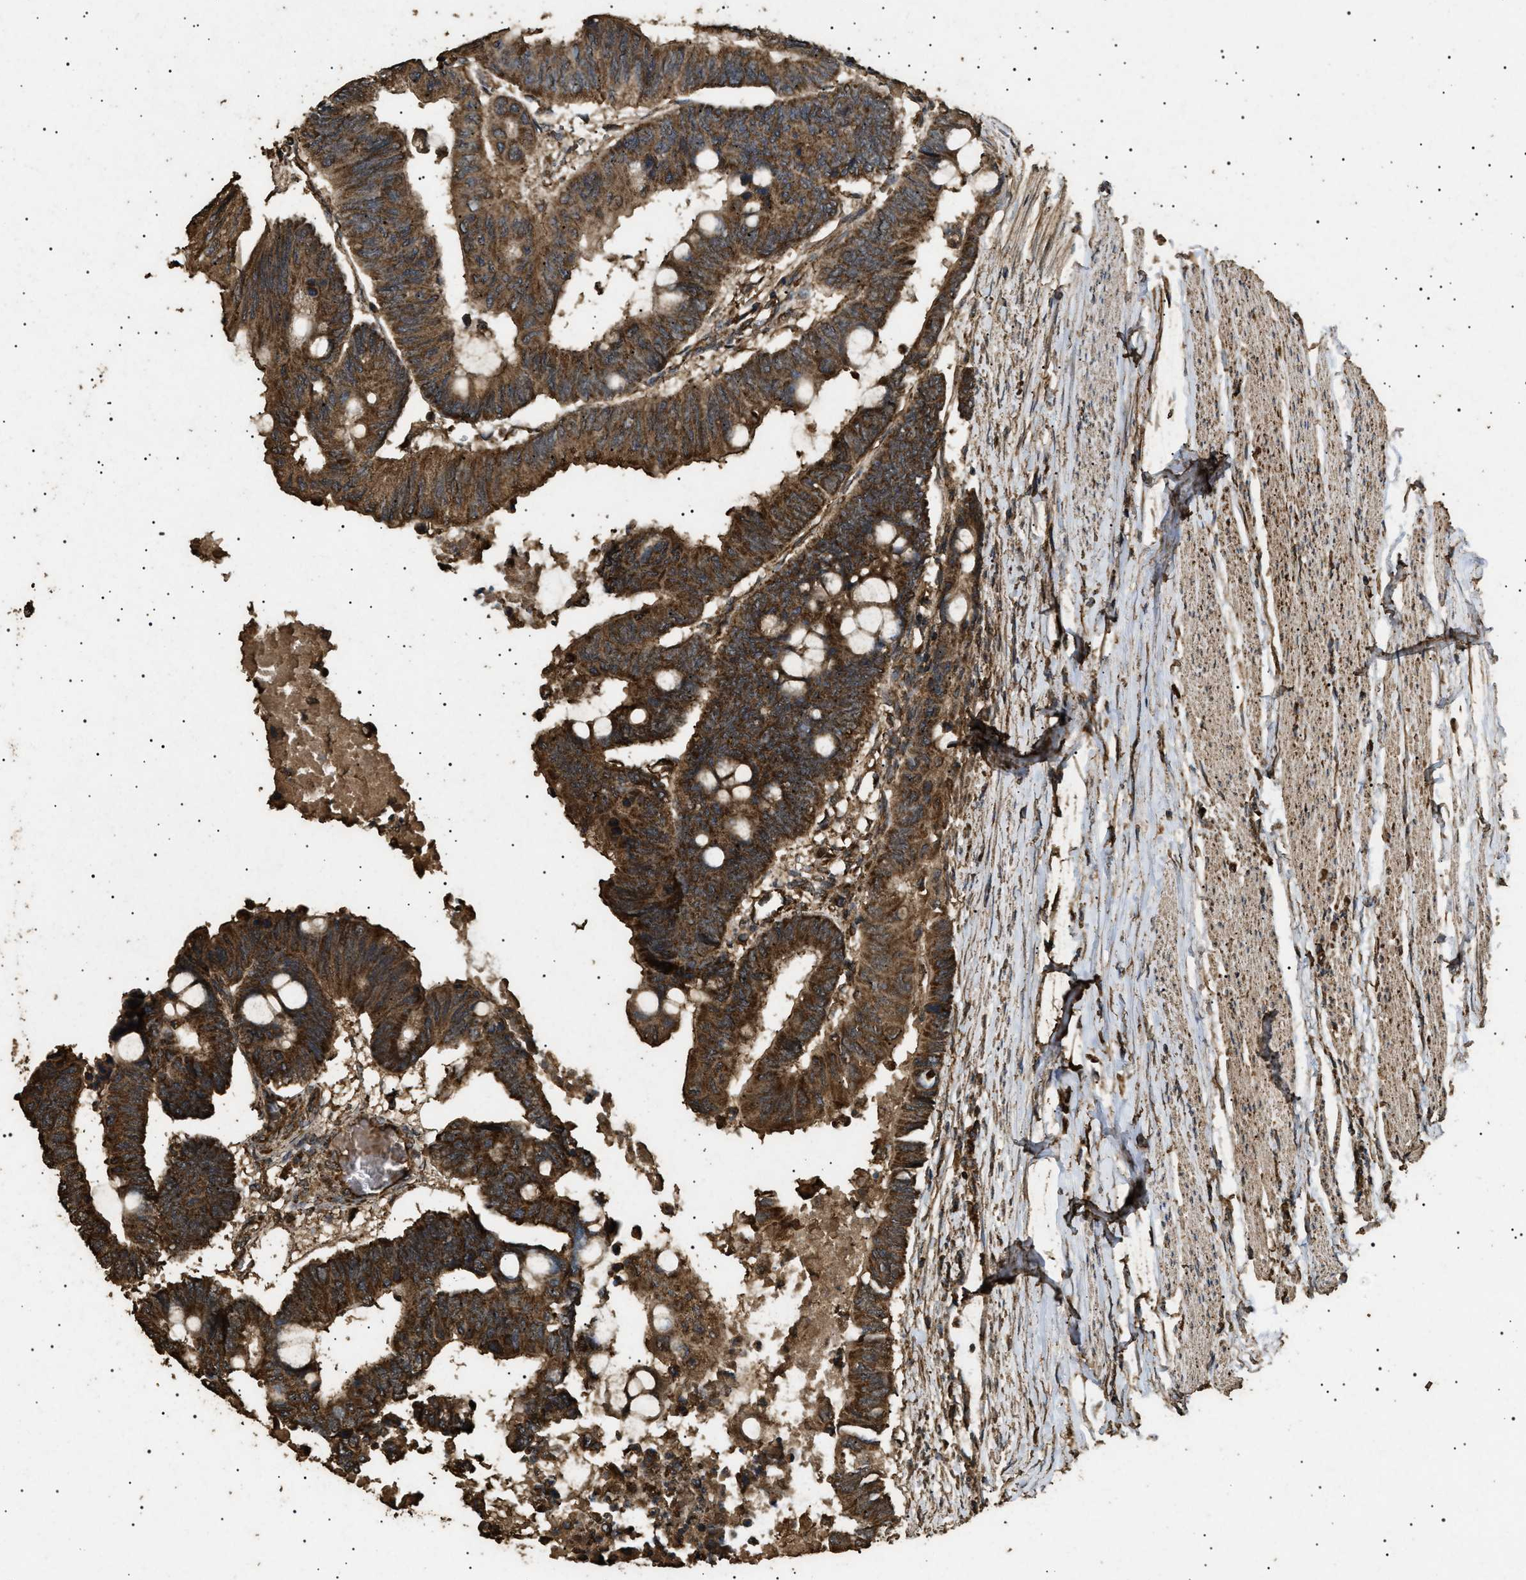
{"staining": {"intensity": "strong", "quantity": ">75%", "location": "cytoplasmic/membranous"}, "tissue": "colorectal cancer", "cell_type": "Tumor cells", "image_type": "cancer", "snomed": [{"axis": "morphology", "description": "Normal tissue, NOS"}, {"axis": "morphology", "description": "Adenocarcinoma, NOS"}, {"axis": "topography", "description": "Rectum"}, {"axis": "topography", "description": "Peripheral nerve tissue"}], "caption": "Immunohistochemistry (IHC) of human colorectal cancer (adenocarcinoma) displays high levels of strong cytoplasmic/membranous staining in approximately >75% of tumor cells.", "gene": "CYRIA", "patient": {"sex": "male", "age": 92}}